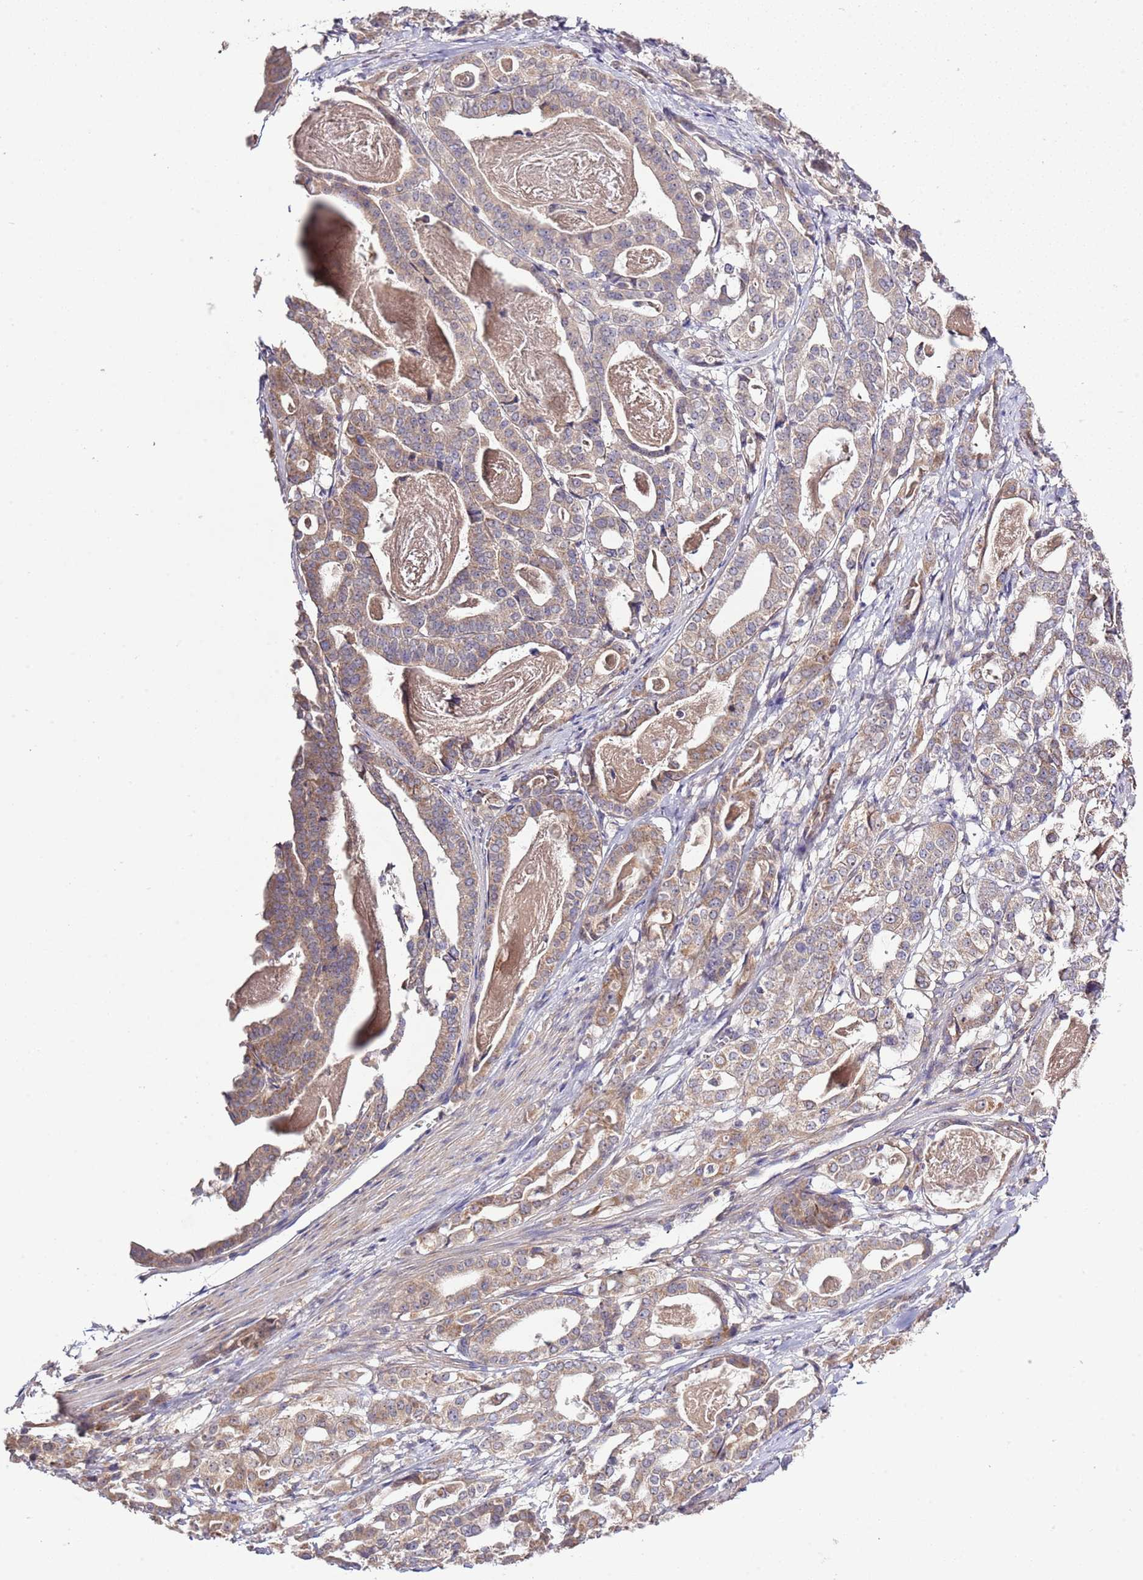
{"staining": {"intensity": "moderate", "quantity": "25%-75%", "location": "cytoplasmic/membranous"}, "tissue": "stomach cancer", "cell_type": "Tumor cells", "image_type": "cancer", "snomed": [{"axis": "morphology", "description": "Adenocarcinoma, NOS"}, {"axis": "topography", "description": "Stomach"}], "caption": "DAB immunohistochemical staining of stomach cancer shows moderate cytoplasmic/membranous protein expression in about 25%-75% of tumor cells.", "gene": "IVD", "patient": {"sex": "male", "age": 48}}